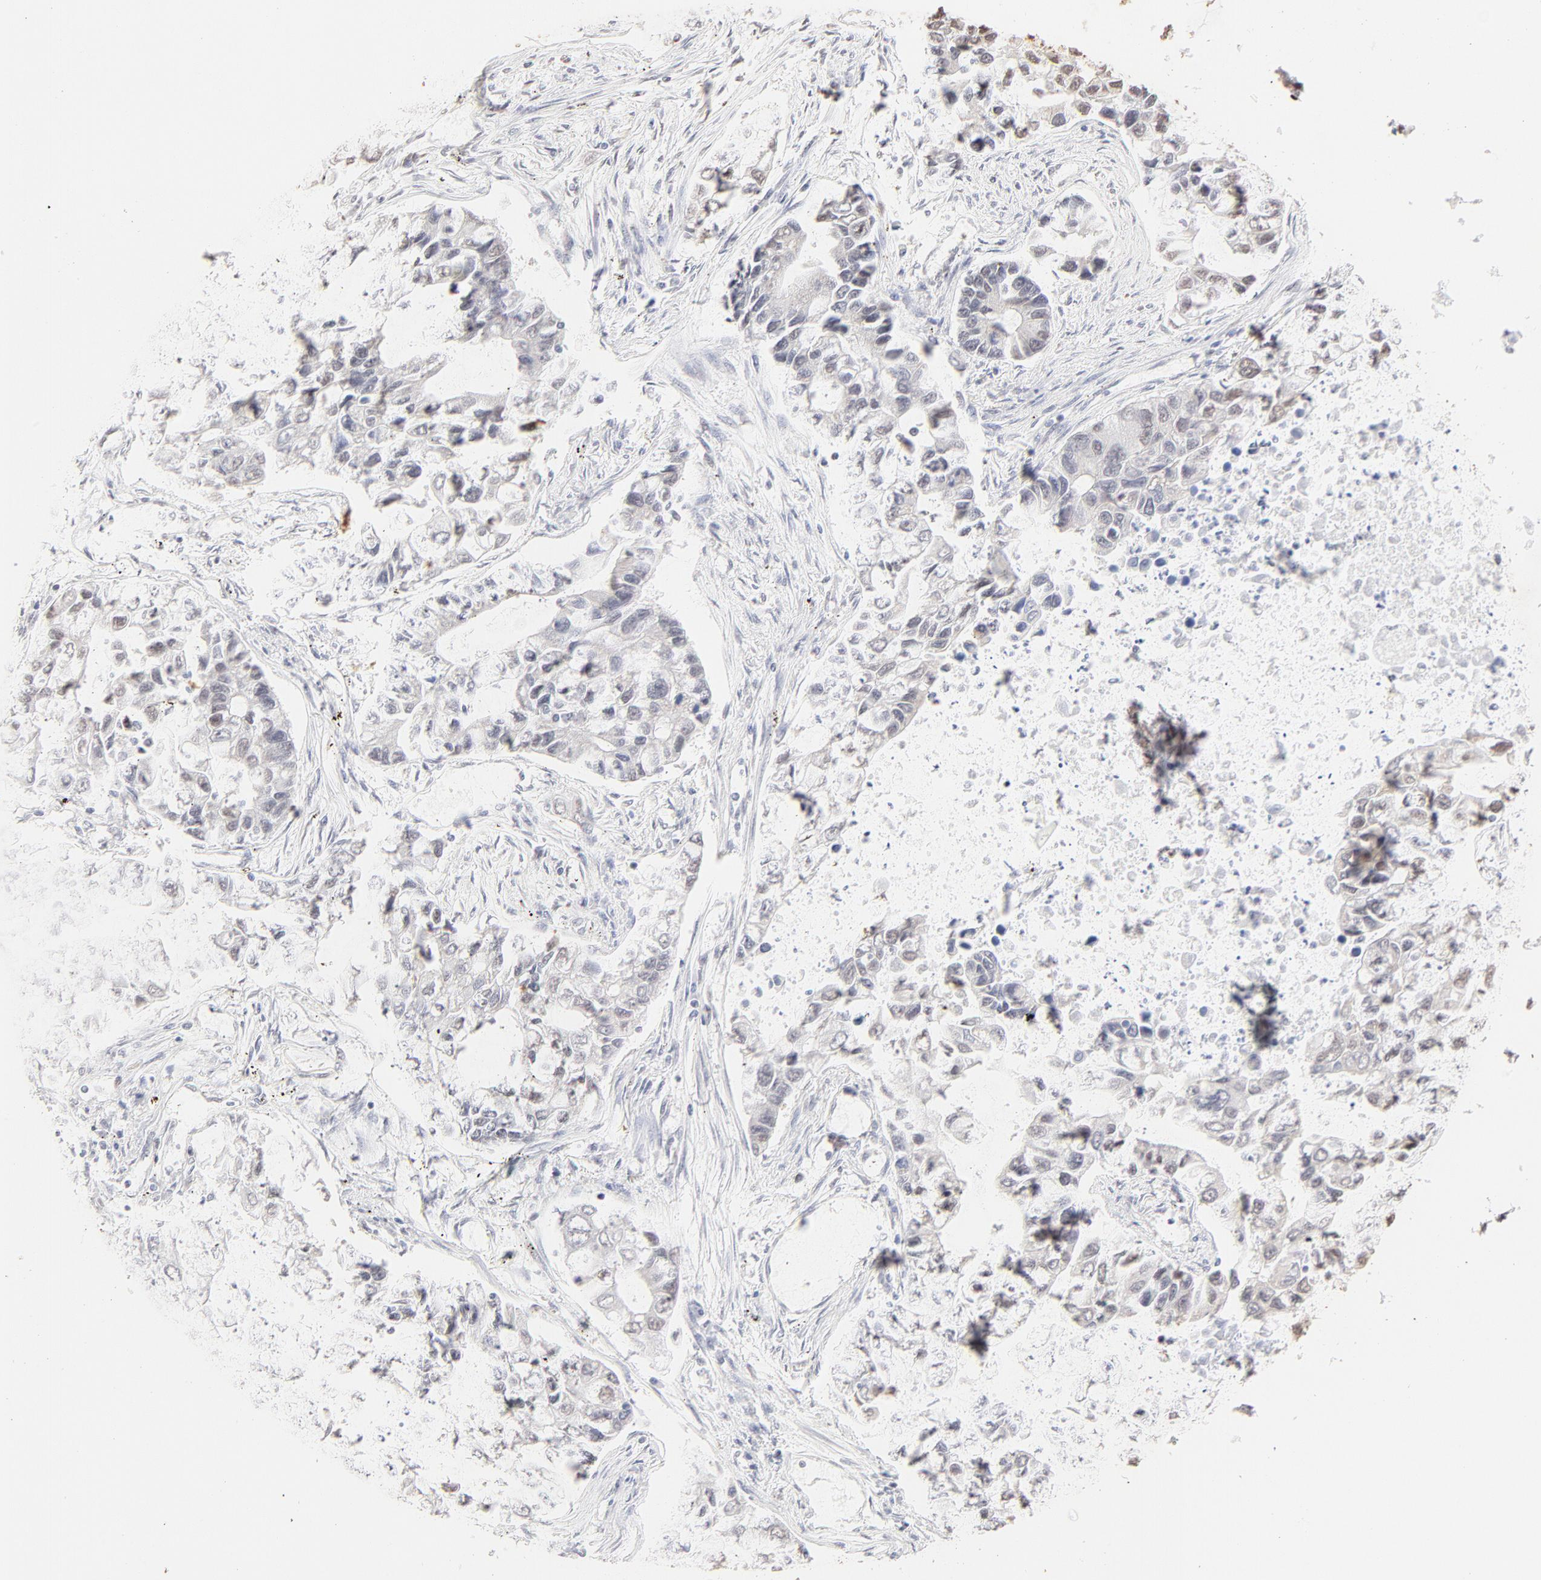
{"staining": {"intensity": "weak", "quantity": "<25%", "location": "nuclear"}, "tissue": "lung cancer", "cell_type": "Tumor cells", "image_type": "cancer", "snomed": [{"axis": "morphology", "description": "Adenocarcinoma, NOS"}, {"axis": "topography", "description": "Lung"}], "caption": "Immunohistochemistry of human adenocarcinoma (lung) displays no staining in tumor cells. The staining was performed using DAB (3,3'-diaminobenzidine) to visualize the protein expression in brown, while the nuclei were stained in blue with hematoxylin (Magnification: 20x).", "gene": "ZNF540", "patient": {"sex": "female", "age": 51}}